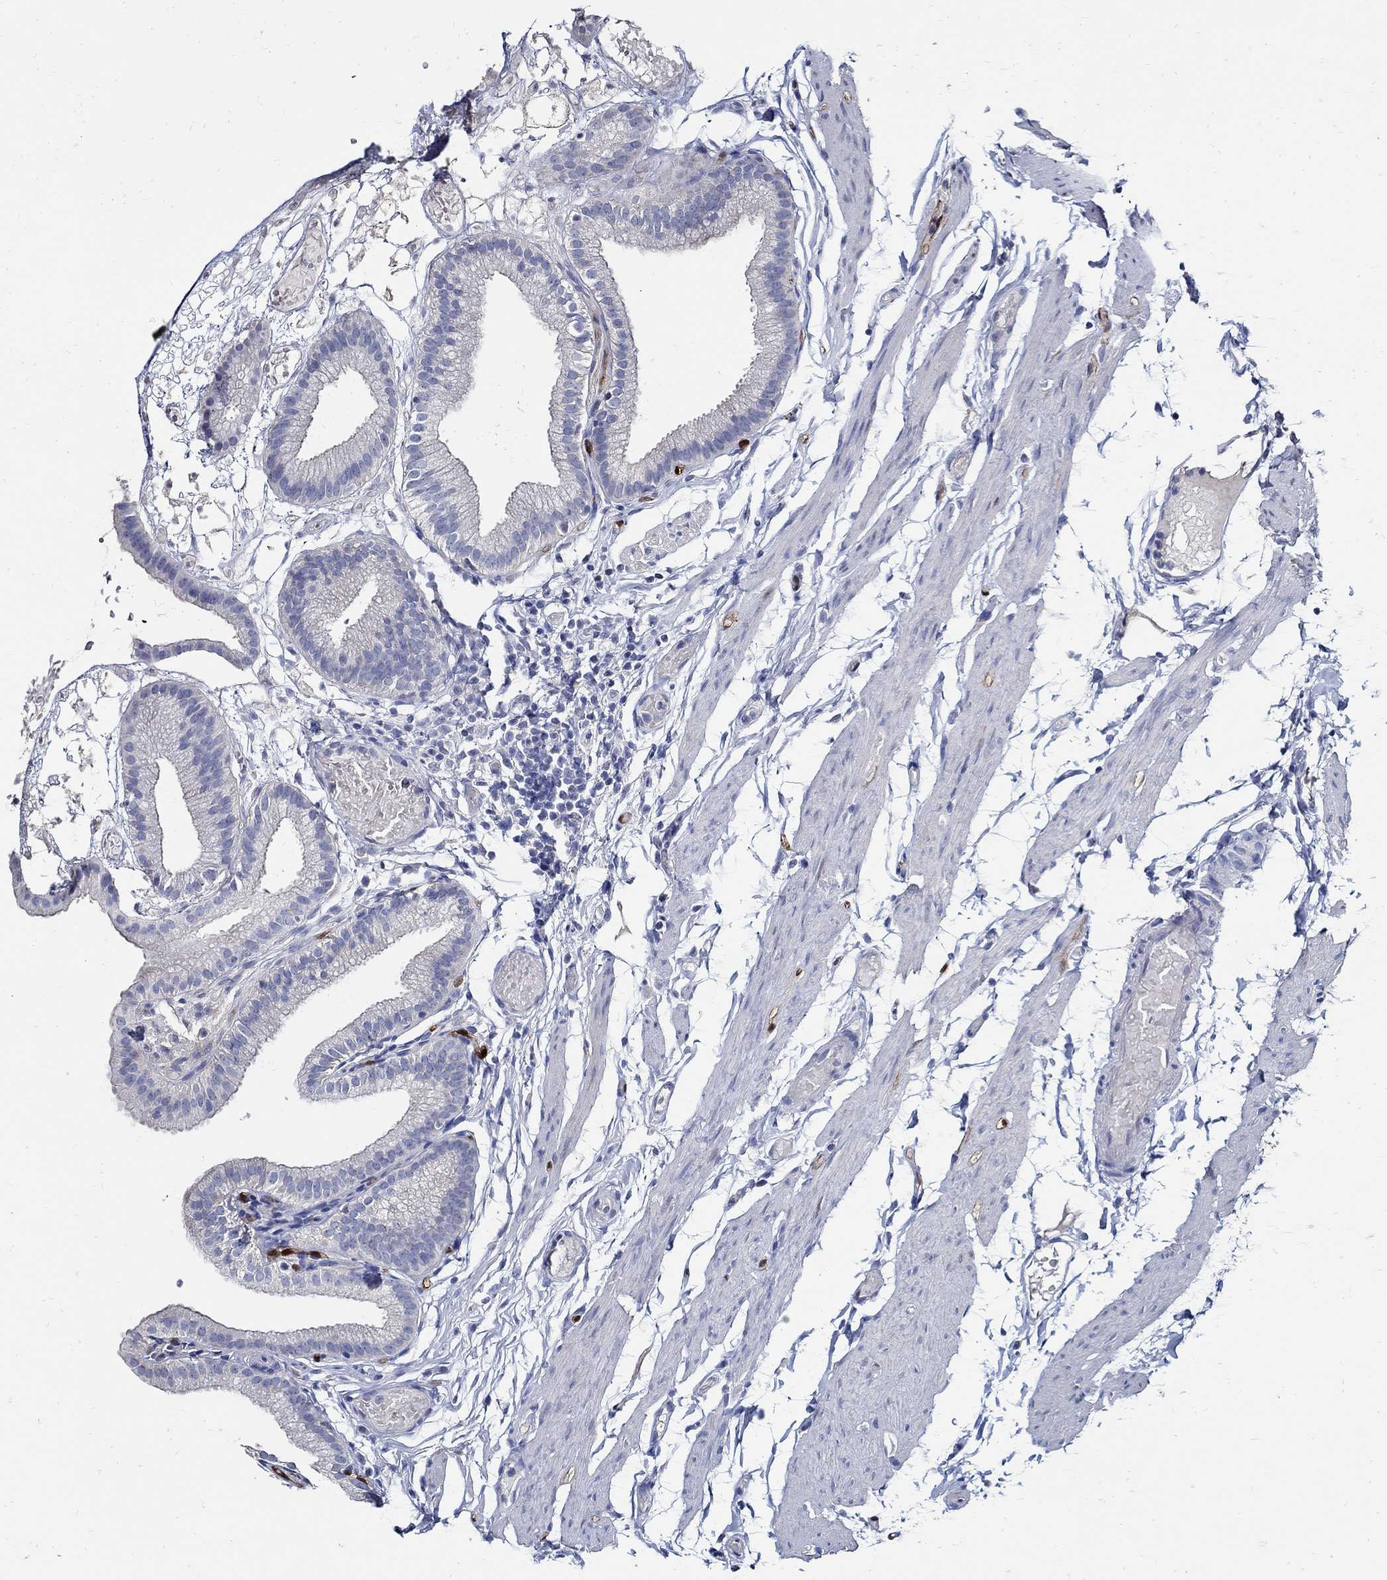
{"staining": {"intensity": "negative", "quantity": "none", "location": "none"}, "tissue": "gallbladder", "cell_type": "Glandular cells", "image_type": "normal", "snomed": [{"axis": "morphology", "description": "Normal tissue, NOS"}, {"axis": "topography", "description": "Gallbladder"}], "caption": "The histopathology image displays no staining of glandular cells in benign gallbladder. (Stains: DAB immunohistochemistry (IHC) with hematoxylin counter stain, Microscopy: brightfield microscopy at high magnification).", "gene": "PRX", "patient": {"sex": "female", "age": 45}}